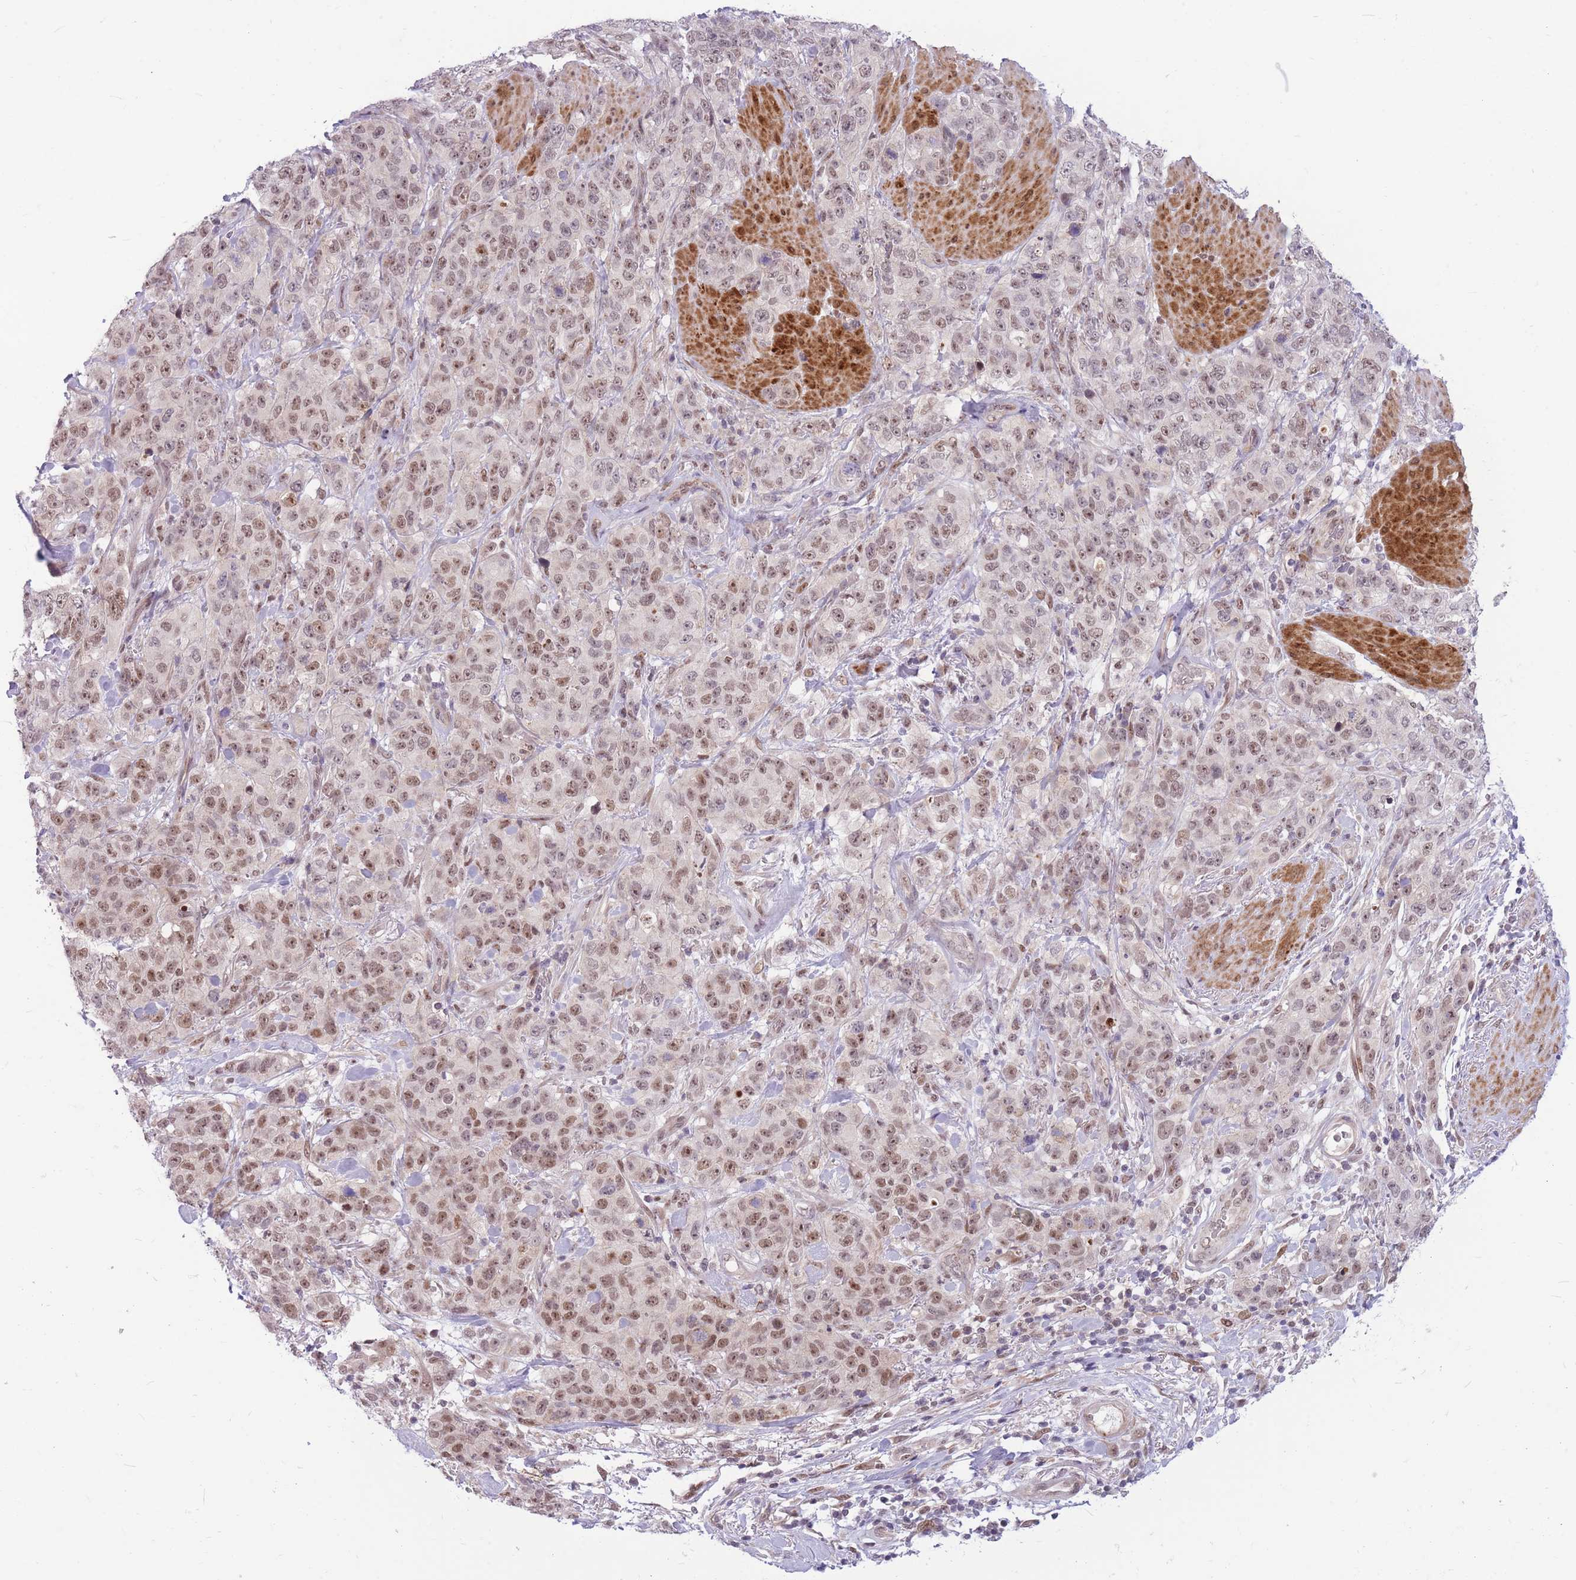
{"staining": {"intensity": "weak", "quantity": ">75%", "location": "nuclear"}, "tissue": "stomach cancer", "cell_type": "Tumor cells", "image_type": "cancer", "snomed": [{"axis": "morphology", "description": "Adenocarcinoma, NOS"}, {"axis": "topography", "description": "Stomach"}], "caption": "This photomicrograph shows adenocarcinoma (stomach) stained with immunohistochemistry to label a protein in brown. The nuclear of tumor cells show weak positivity for the protein. Nuclei are counter-stained blue.", "gene": "ERCC2", "patient": {"sex": "male", "age": 48}}